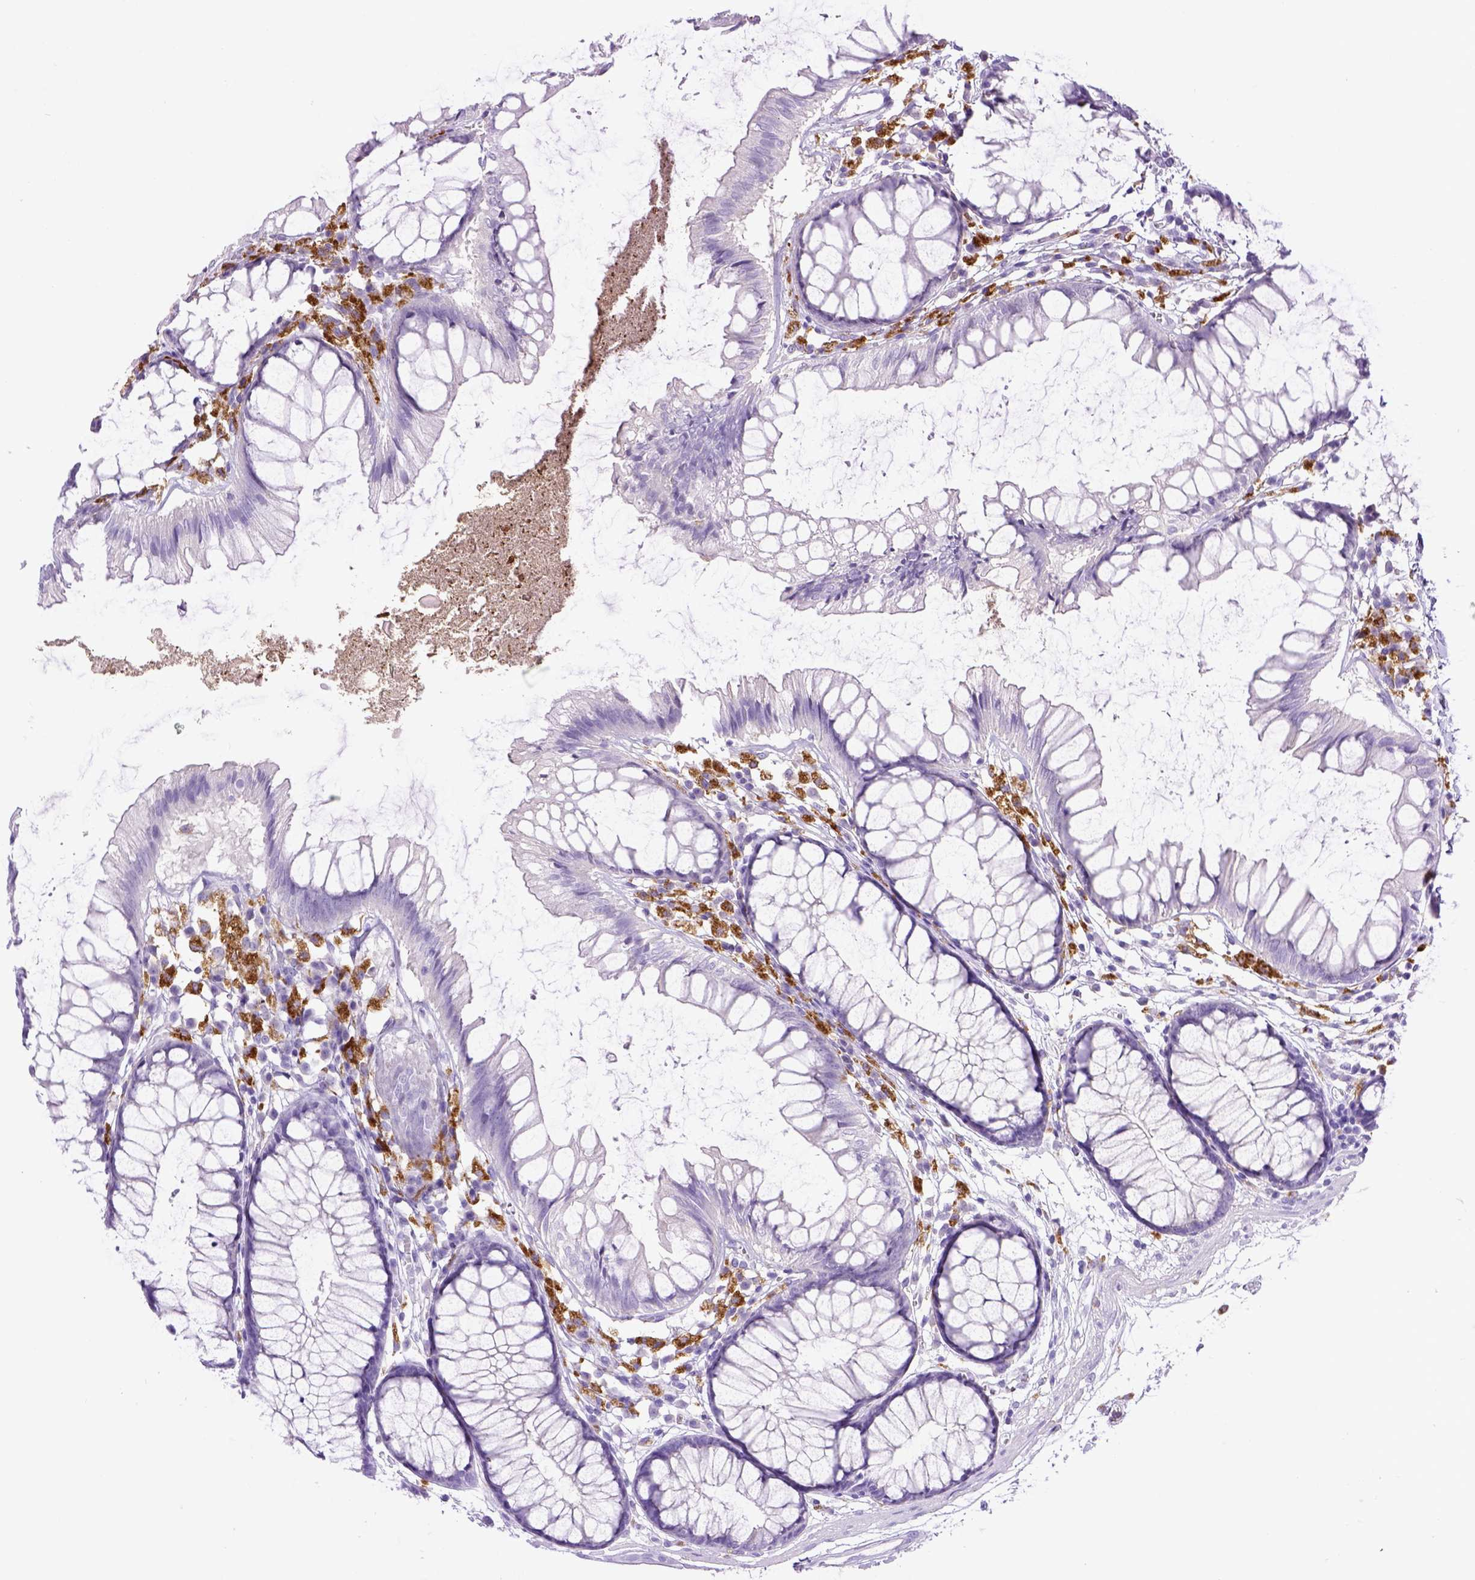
{"staining": {"intensity": "negative", "quantity": "none", "location": "none"}, "tissue": "colon", "cell_type": "Endothelial cells", "image_type": "normal", "snomed": [{"axis": "morphology", "description": "Normal tissue, NOS"}, {"axis": "morphology", "description": "Adenocarcinoma, NOS"}, {"axis": "topography", "description": "Colon"}], "caption": "Immunohistochemistry (IHC) histopathology image of unremarkable colon: colon stained with DAB (3,3'-diaminobenzidine) demonstrates no significant protein staining in endothelial cells. (DAB (3,3'-diaminobenzidine) IHC with hematoxylin counter stain).", "gene": "CD68", "patient": {"sex": "male", "age": 65}}